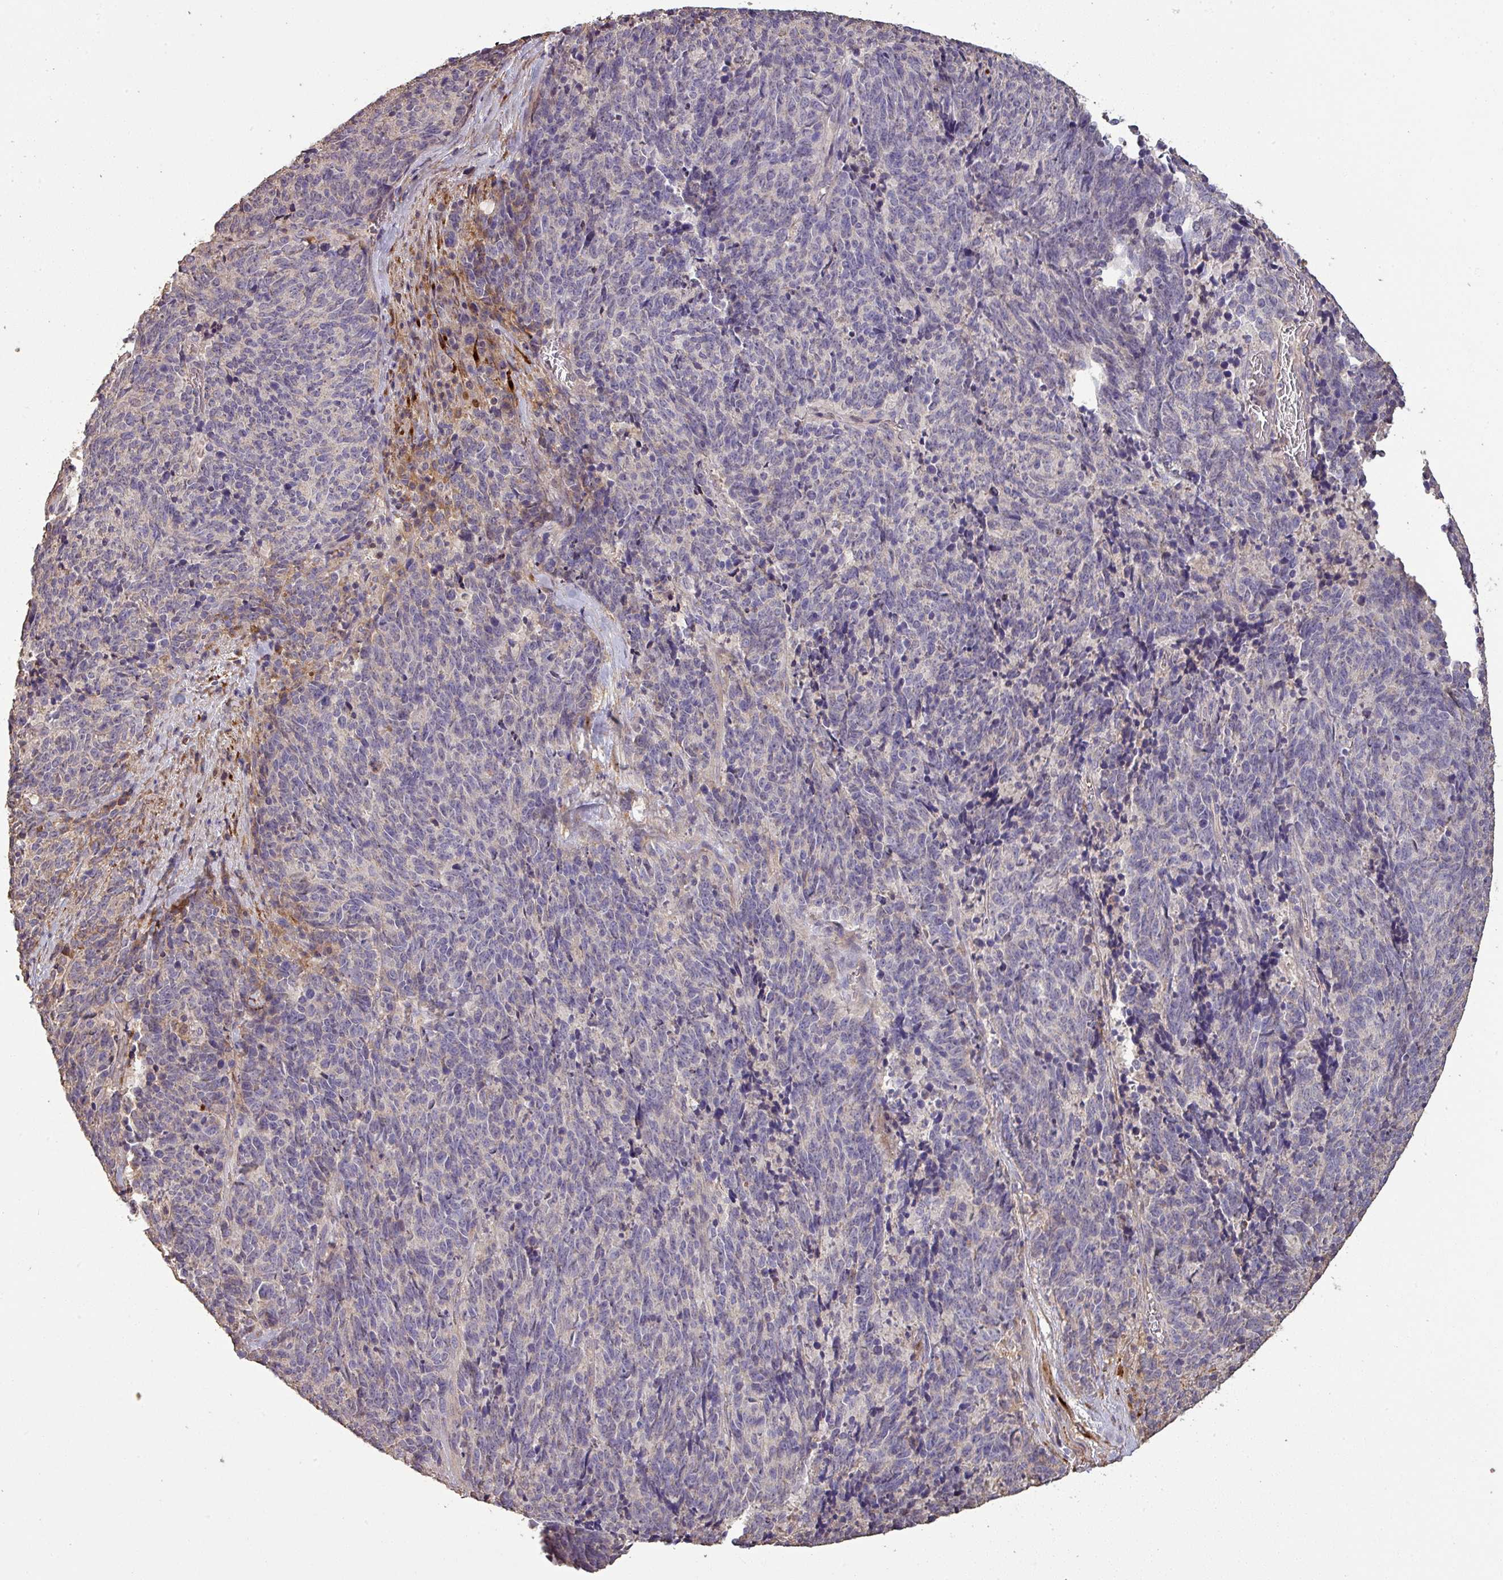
{"staining": {"intensity": "negative", "quantity": "none", "location": "none"}, "tissue": "cervical cancer", "cell_type": "Tumor cells", "image_type": "cancer", "snomed": [{"axis": "morphology", "description": "Squamous cell carcinoma, NOS"}, {"axis": "topography", "description": "Cervix"}], "caption": "A histopathology image of cervical squamous cell carcinoma stained for a protein reveals no brown staining in tumor cells.", "gene": "ISLR", "patient": {"sex": "female", "age": 29}}